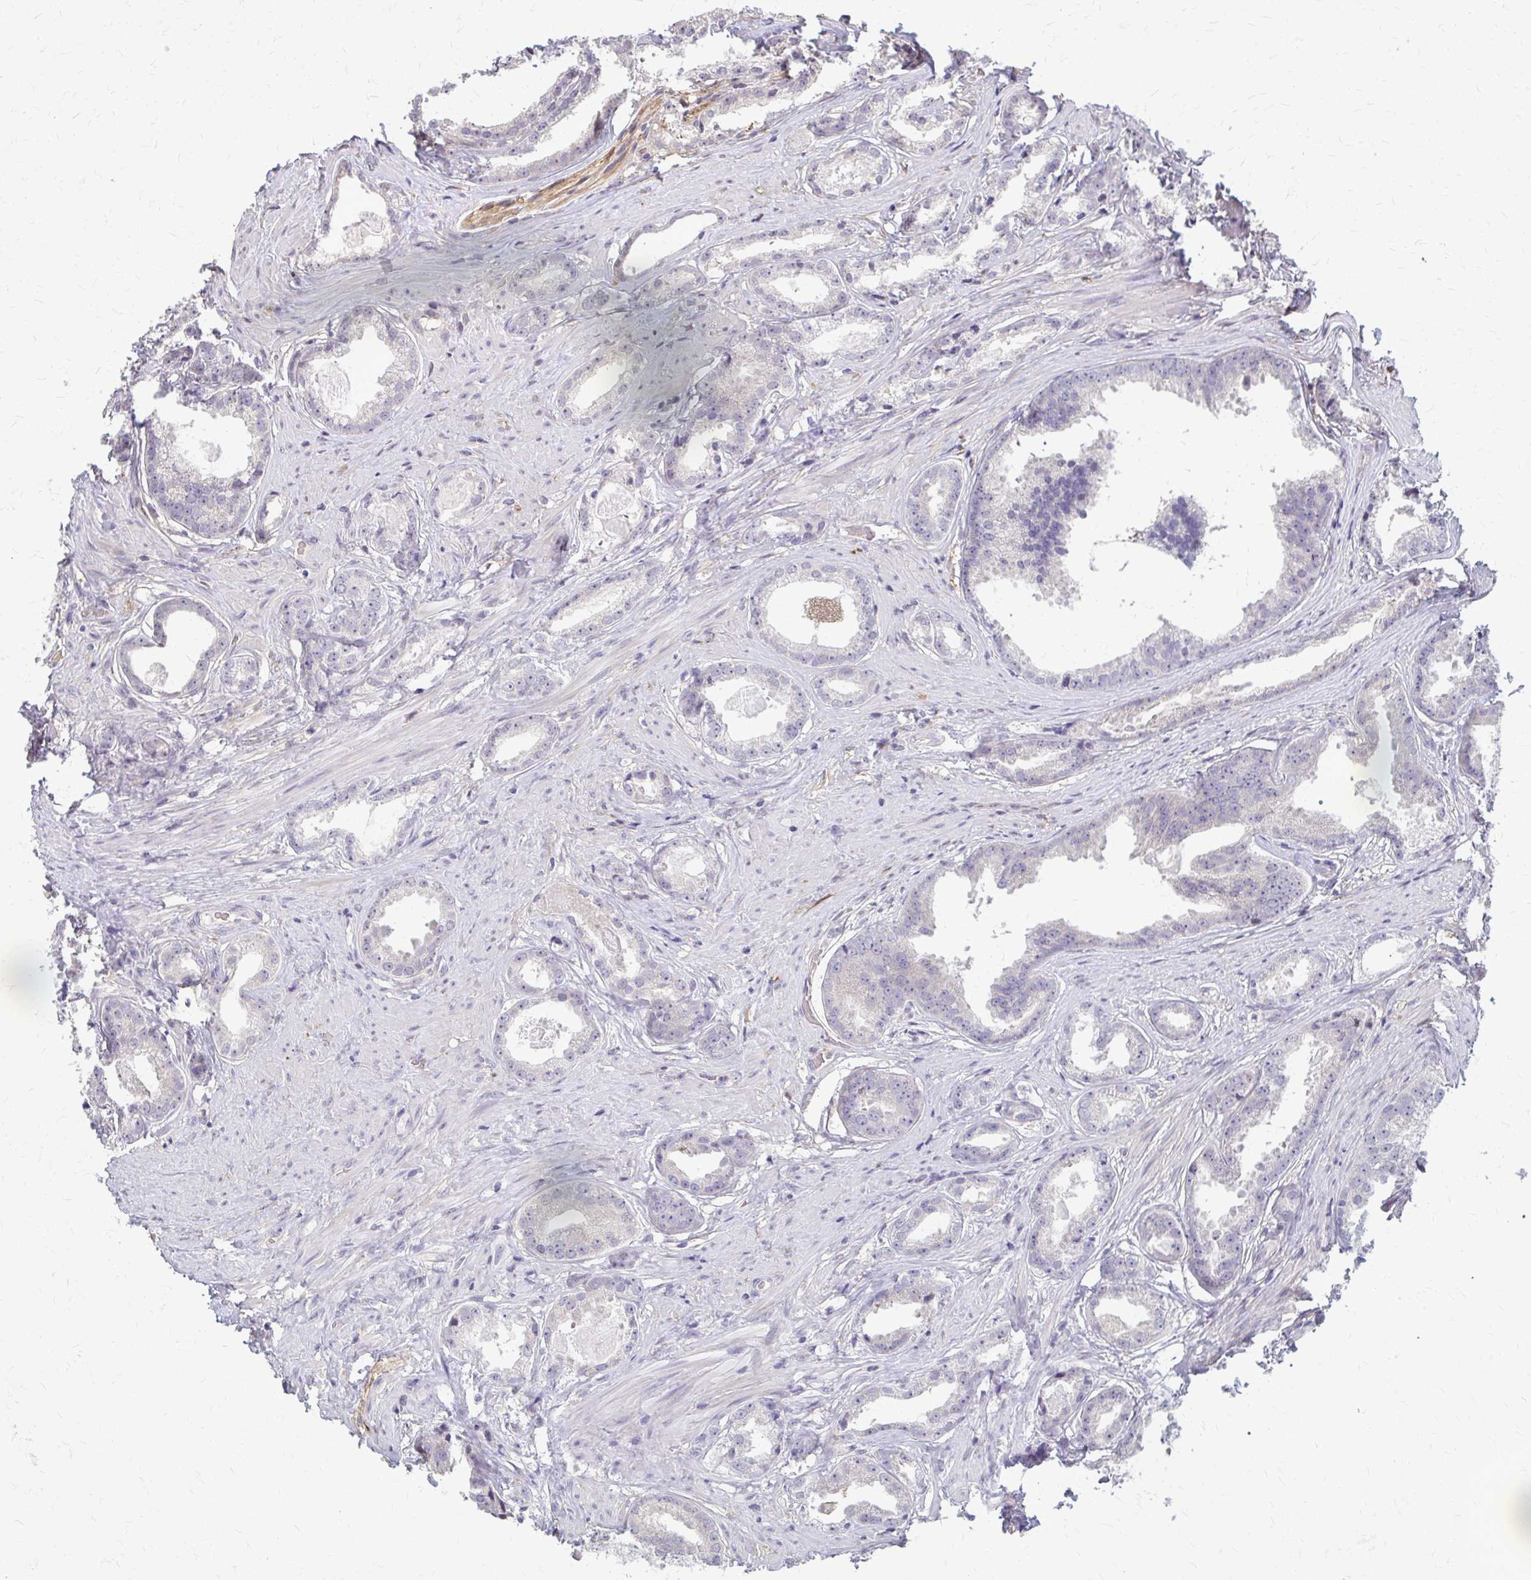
{"staining": {"intensity": "negative", "quantity": "none", "location": "none"}, "tissue": "prostate cancer", "cell_type": "Tumor cells", "image_type": "cancer", "snomed": [{"axis": "morphology", "description": "Adenocarcinoma, Low grade"}, {"axis": "topography", "description": "Prostate"}], "caption": "An immunohistochemistry (IHC) photomicrograph of prostate low-grade adenocarcinoma is shown. There is no staining in tumor cells of prostate low-grade adenocarcinoma. Nuclei are stained in blue.", "gene": "ZNF34", "patient": {"sex": "male", "age": 65}}